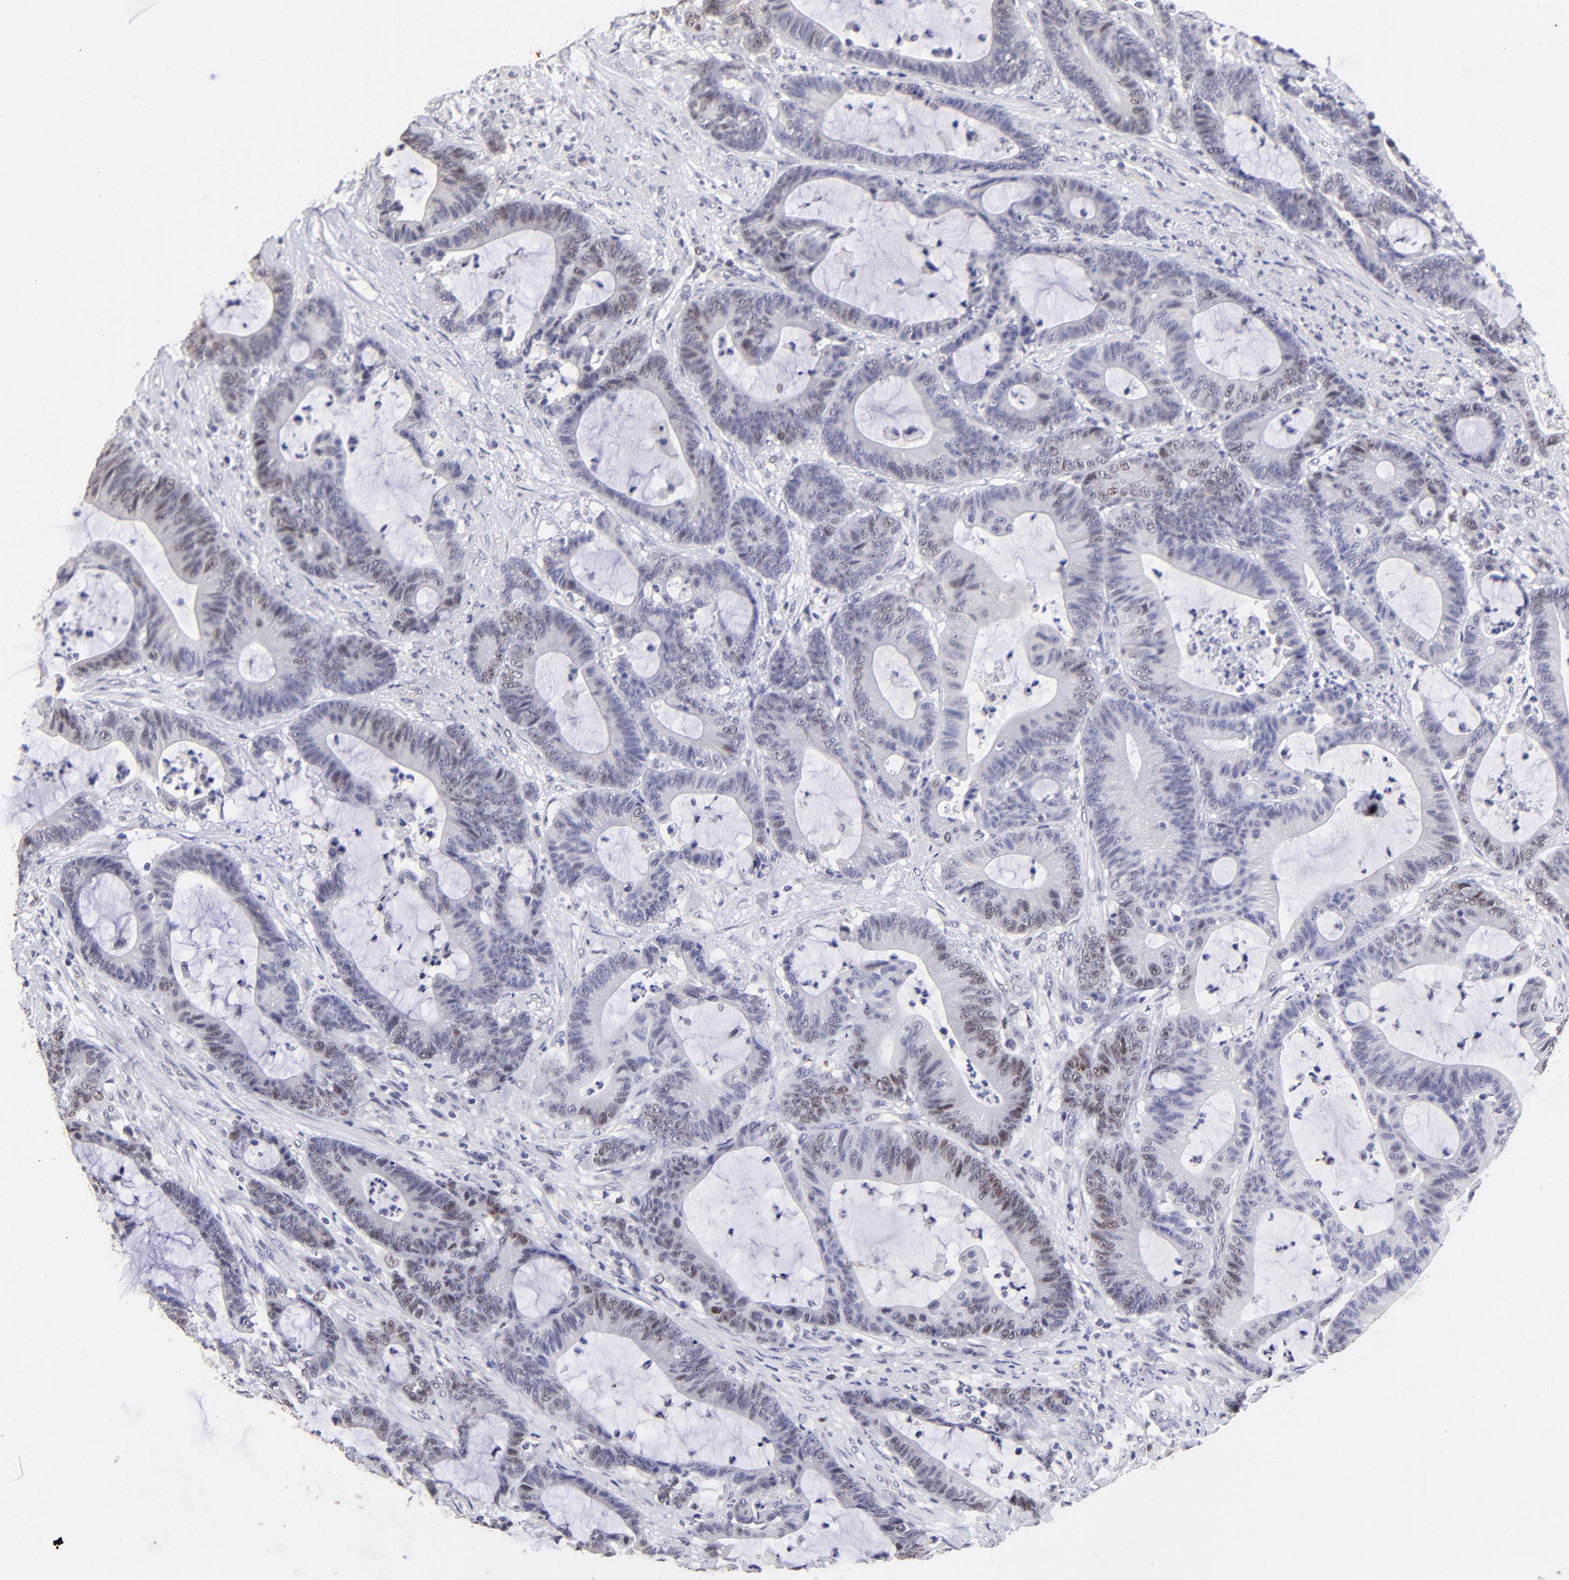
{"staining": {"intensity": "weak", "quantity": "<25%", "location": "nuclear"}, "tissue": "colorectal cancer", "cell_type": "Tumor cells", "image_type": "cancer", "snomed": [{"axis": "morphology", "description": "Adenocarcinoma, NOS"}, {"axis": "topography", "description": "Colon"}], "caption": "Immunohistochemistry image of colorectal cancer (adenocarcinoma) stained for a protein (brown), which demonstrates no staining in tumor cells. Brightfield microscopy of immunohistochemistry stained with DAB (3,3'-diaminobenzidine) (brown) and hematoxylin (blue), captured at high magnification.", "gene": "DNMT1", "patient": {"sex": "female", "age": 84}}